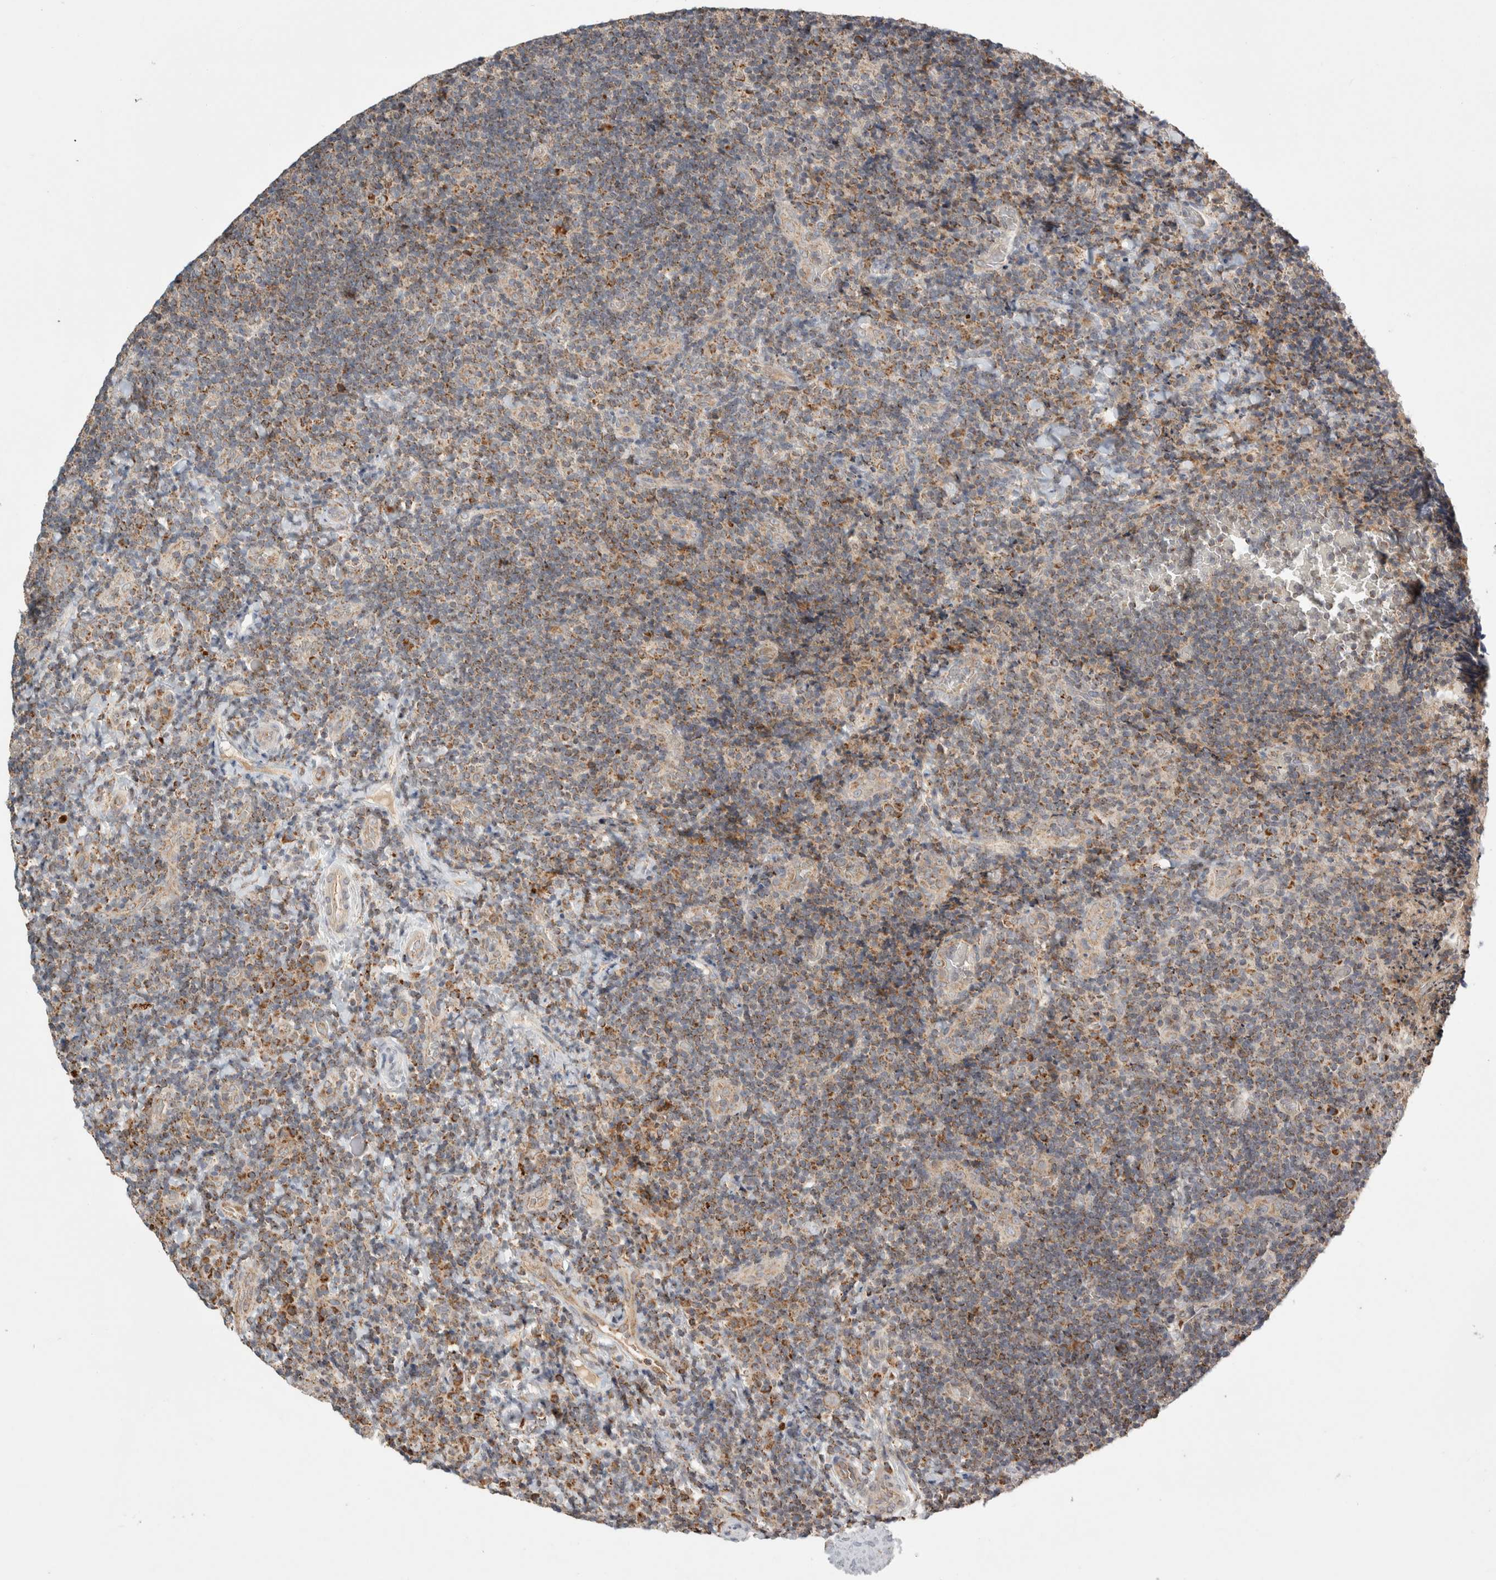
{"staining": {"intensity": "weak", "quantity": "25%-75%", "location": "cytoplasmic/membranous"}, "tissue": "lymphoma", "cell_type": "Tumor cells", "image_type": "cancer", "snomed": [{"axis": "morphology", "description": "Malignant lymphoma, non-Hodgkin's type, High grade"}, {"axis": "topography", "description": "Tonsil"}], "caption": "This is a micrograph of immunohistochemistry (IHC) staining of lymphoma, which shows weak staining in the cytoplasmic/membranous of tumor cells.", "gene": "HROB", "patient": {"sex": "female", "age": 36}}